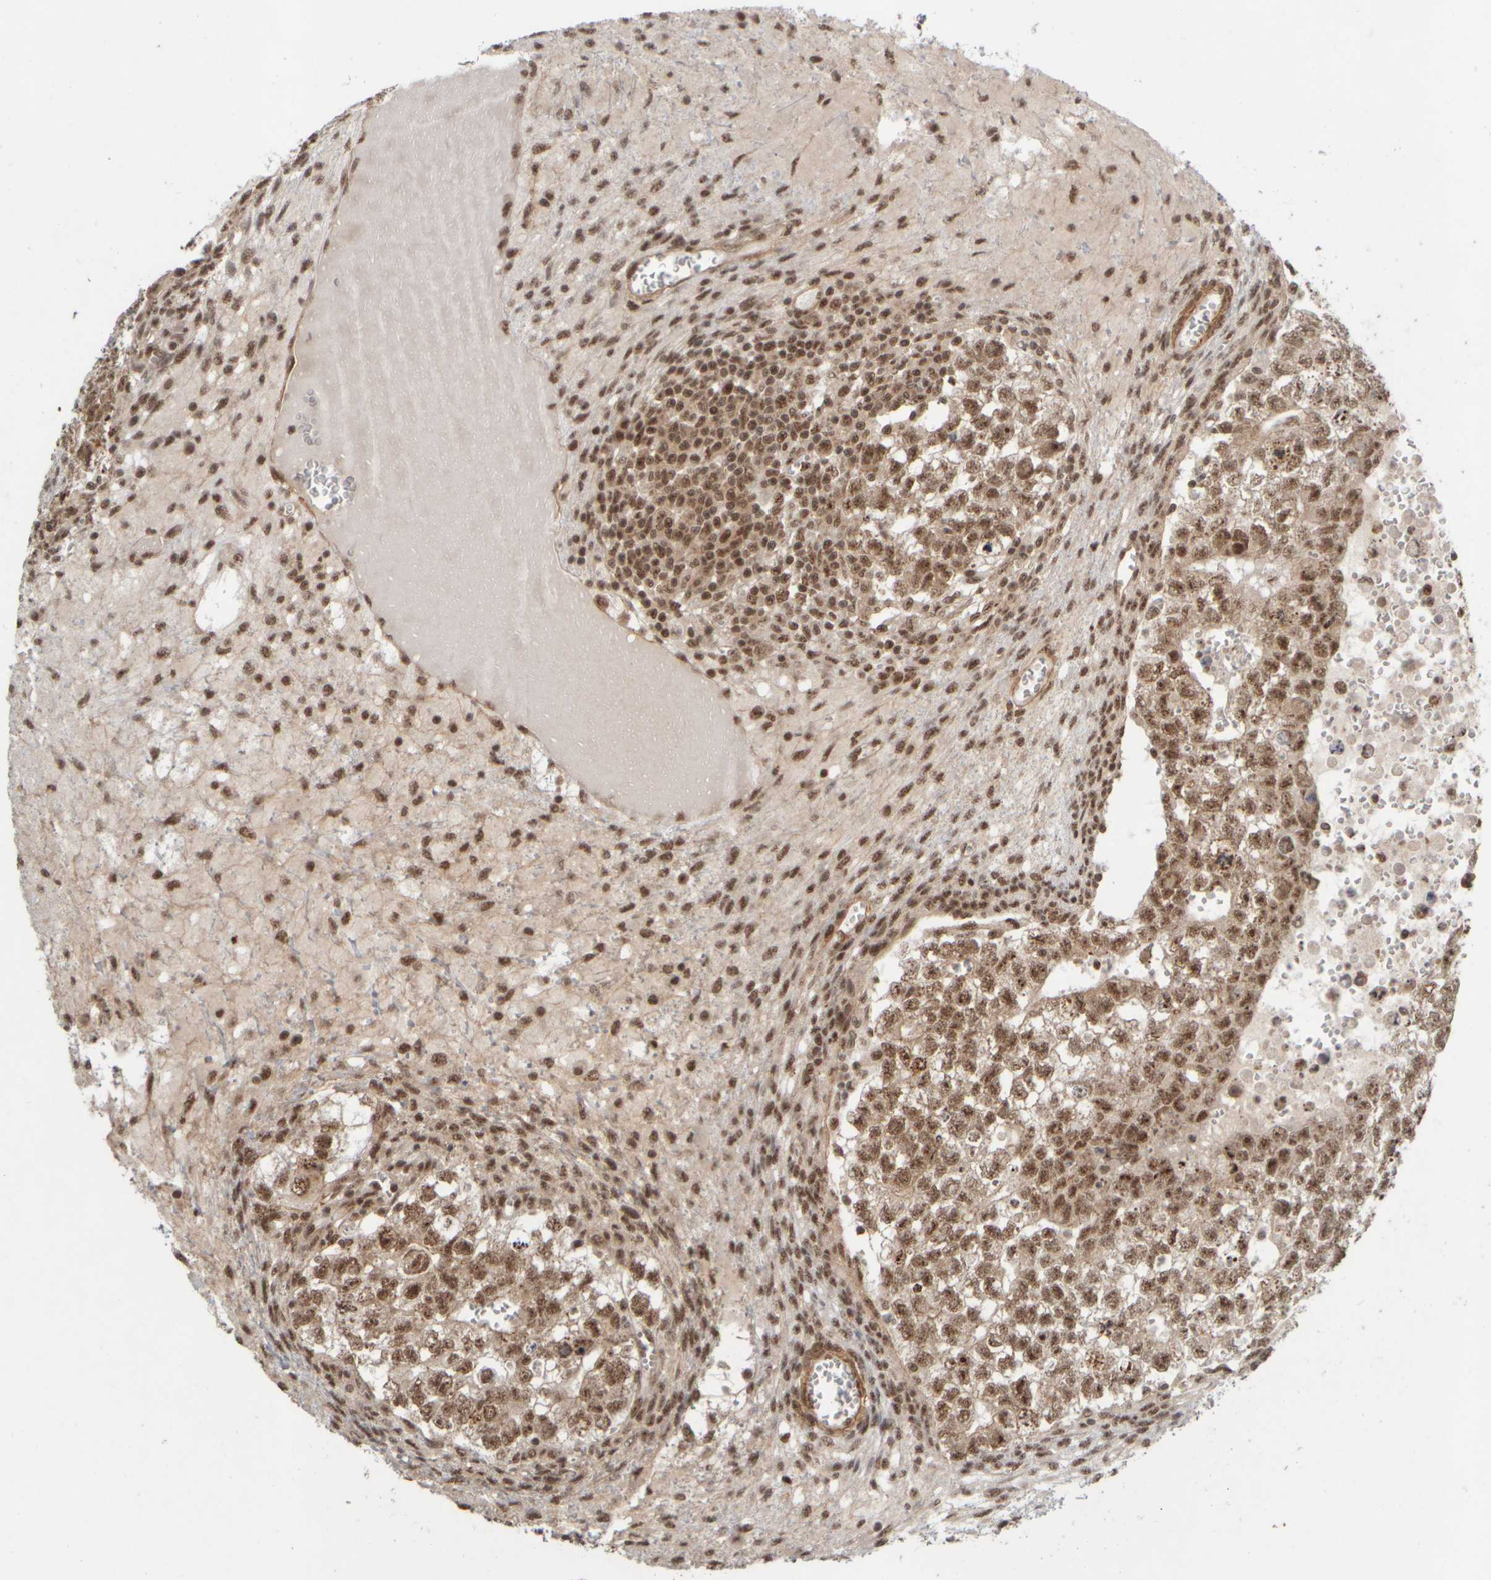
{"staining": {"intensity": "moderate", "quantity": ">75%", "location": "nuclear"}, "tissue": "testis cancer", "cell_type": "Tumor cells", "image_type": "cancer", "snomed": [{"axis": "morphology", "description": "Seminoma, NOS"}, {"axis": "morphology", "description": "Carcinoma, Embryonal, NOS"}, {"axis": "topography", "description": "Testis"}], "caption": "Protein analysis of testis embryonal carcinoma tissue shows moderate nuclear expression in approximately >75% of tumor cells.", "gene": "SYNRG", "patient": {"sex": "male", "age": 38}}